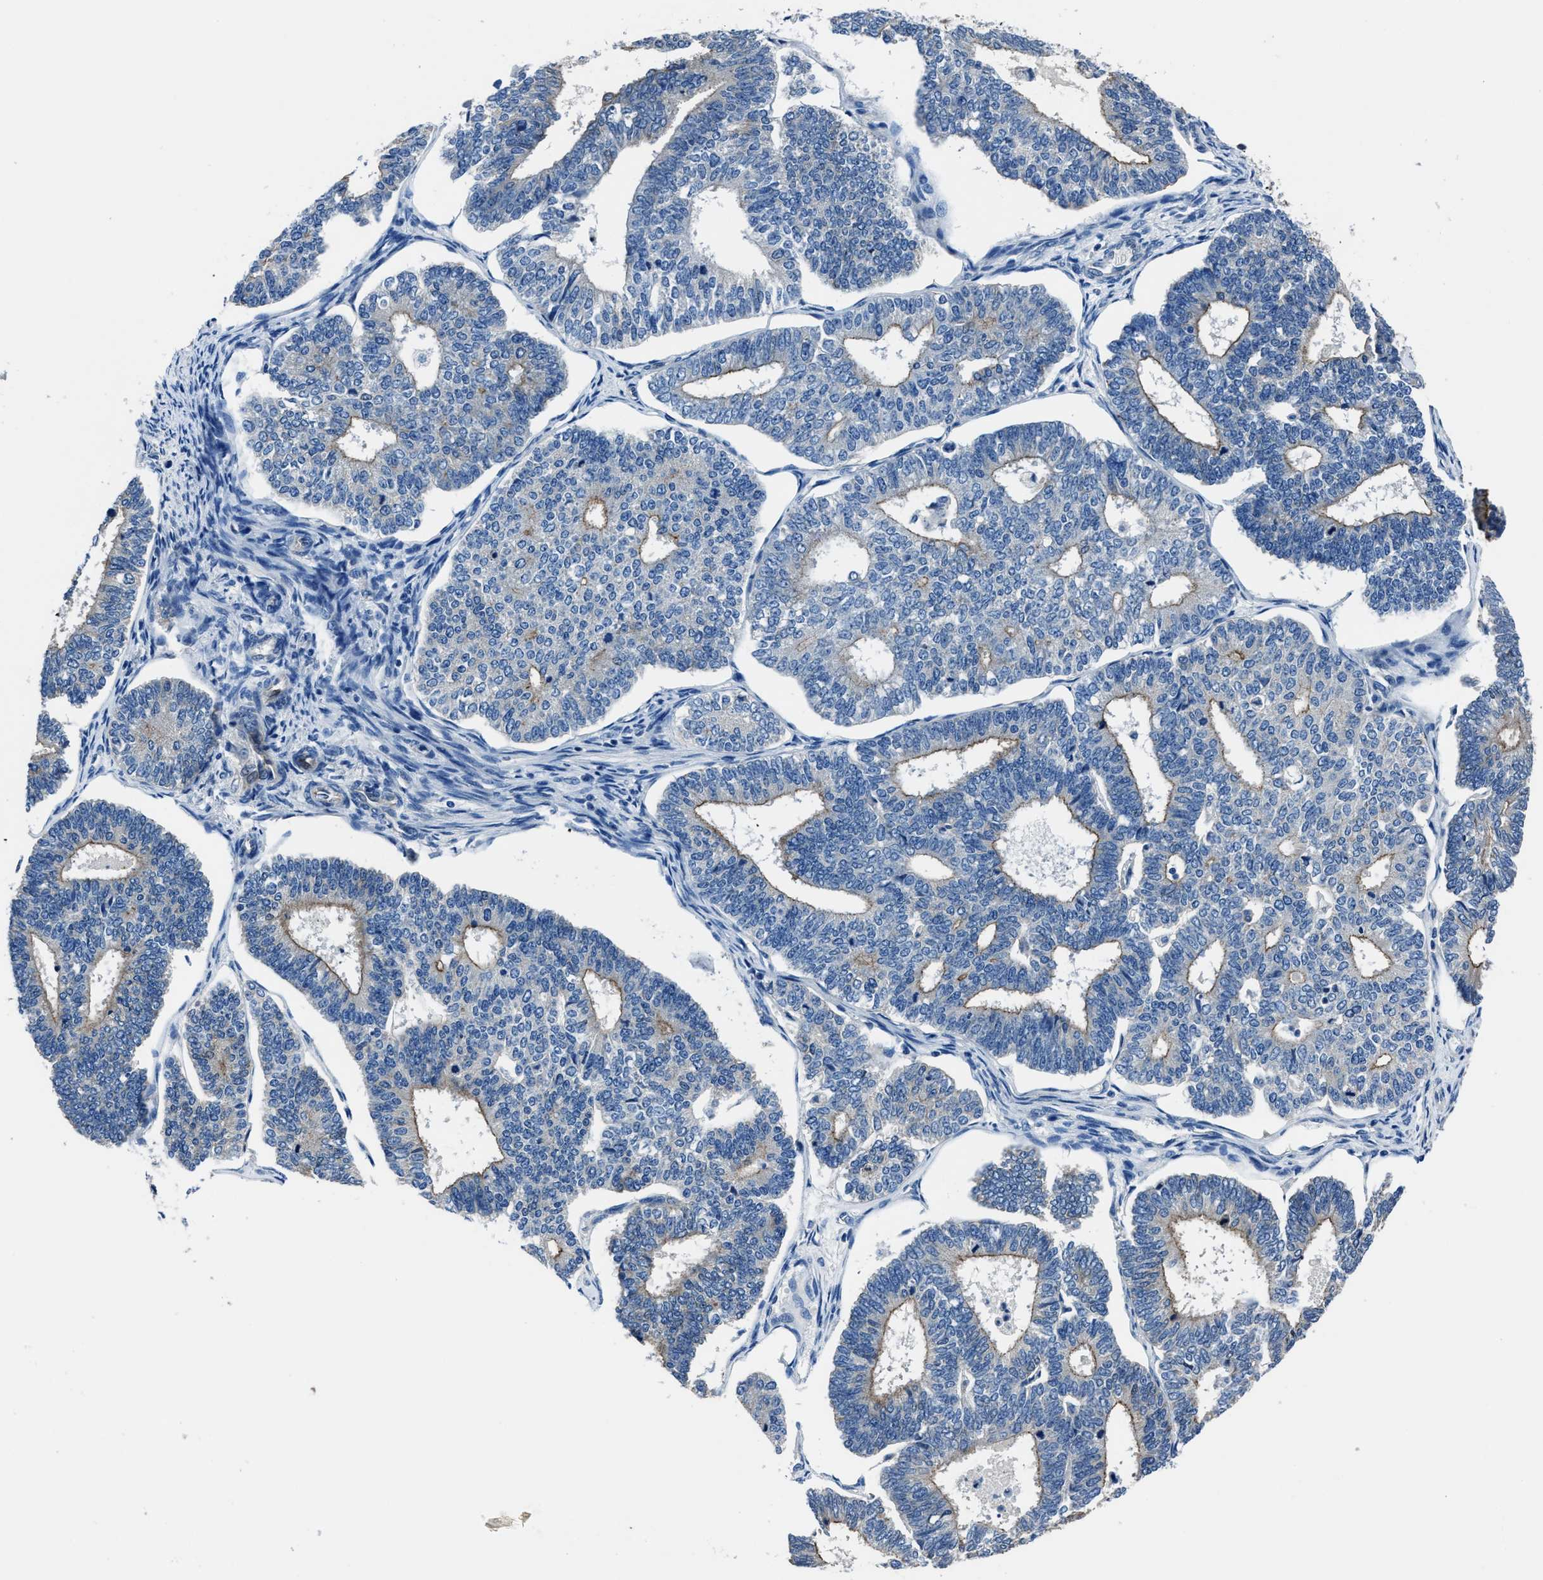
{"staining": {"intensity": "weak", "quantity": ">75%", "location": "cytoplasmic/membranous"}, "tissue": "endometrial cancer", "cell_type": "Tumor cells", "image_type": "cancer", "snomed": [{"axis": "morphology", "description": "Adenocarcinoma, NOS"}, {"axis": "topography", "description": "Endometrium"}], "caption": "Protein staining demonstrates weak cytoplasmic/membranous expression in about >75% of tumor cells in adenocarcinoma (endometrial).", "gene": "LMO7", "patient": {"sex": "female", "age": 70}}